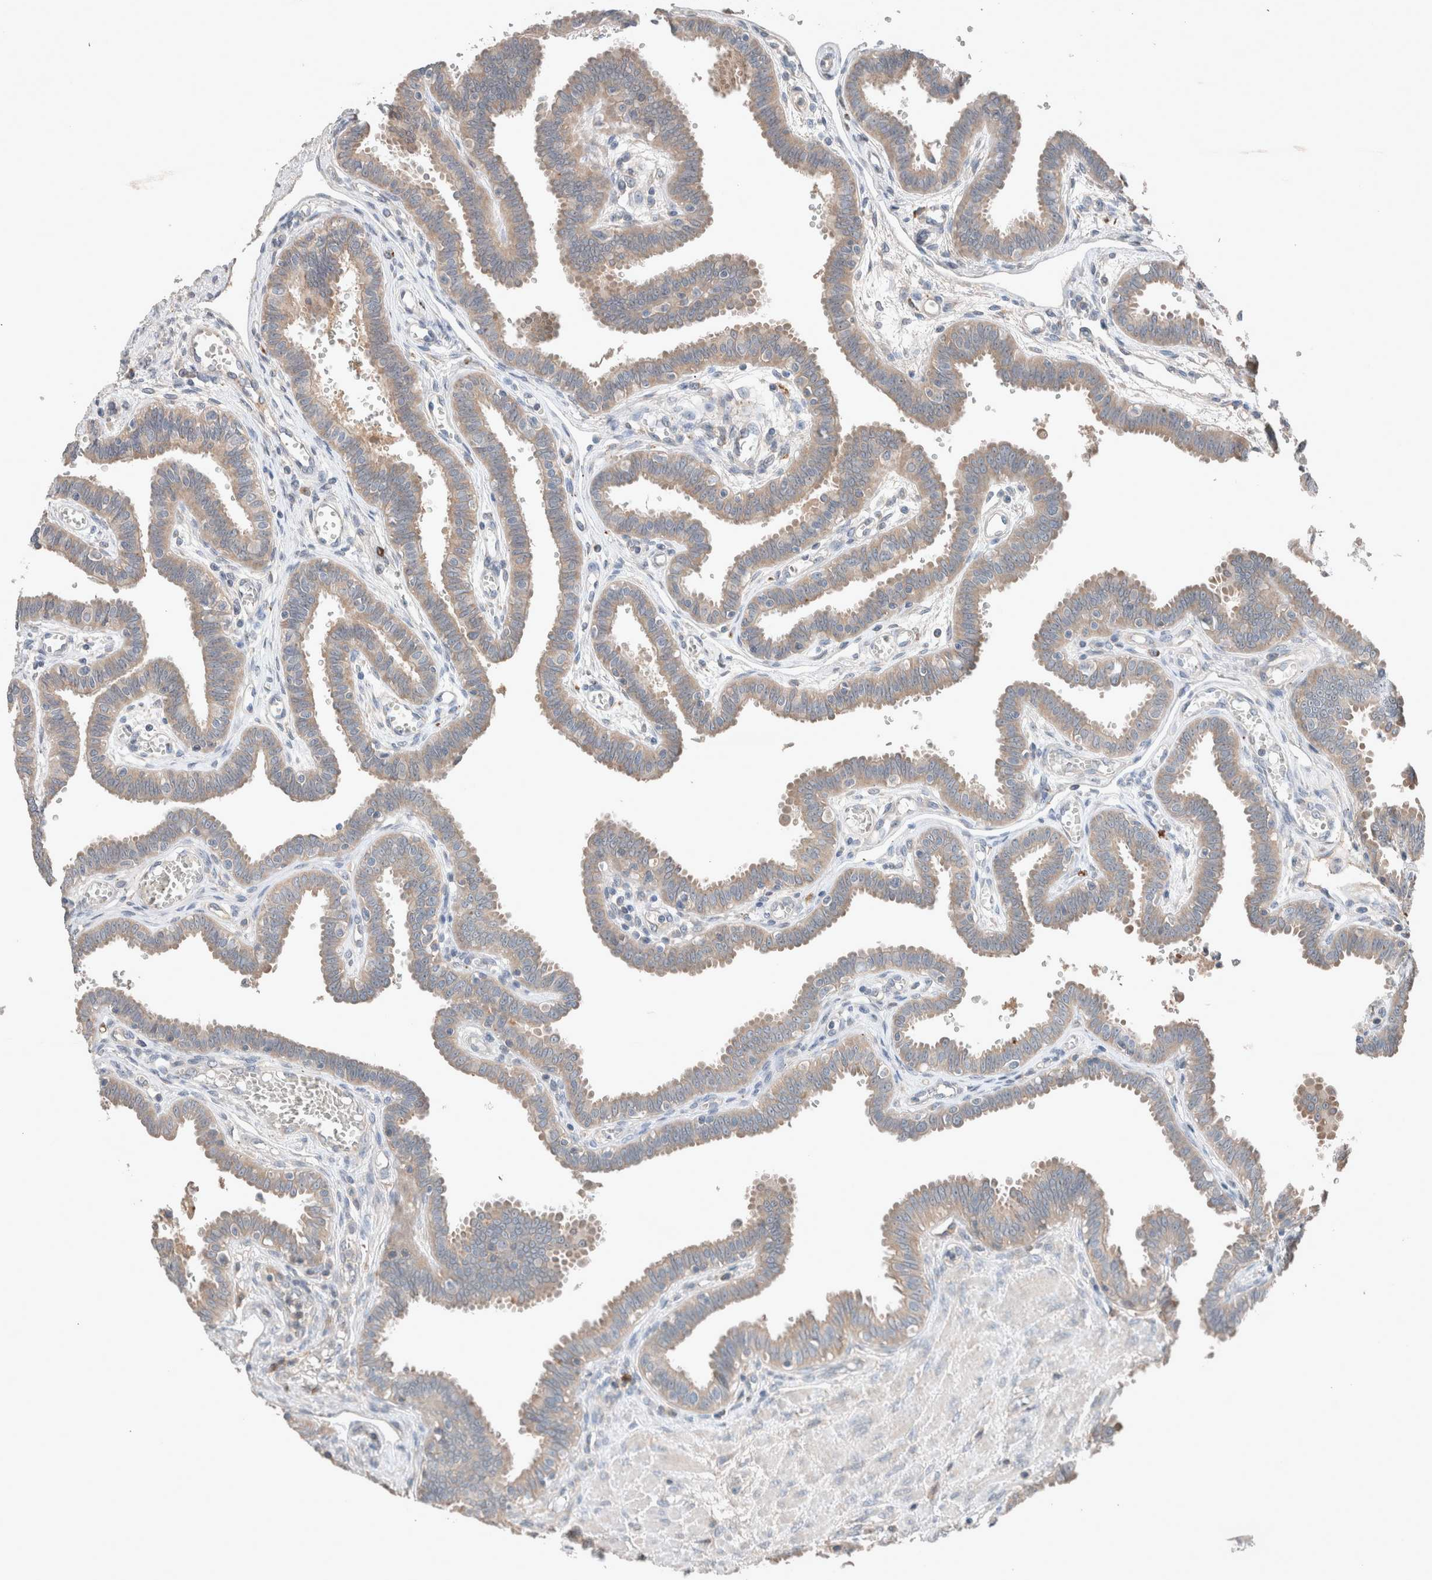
{"staining": {"intensity": "weak", "quantity": "<25%", "location": "cytoplasmic/membranous"}, "tissue": "fallopian tube", "cell_type": "Glandular cells", "image_type": "normal", "snomed": [{"axis": "morphology", "description": "Normal tissue, NOS"}, {"axis": "topography", "description": "Fallopian tube"}], "caption": "IHC photomicrograph of unremarkable fallopian tube: human fallopian tube stained with DAB shows no significant protein positivity in glandular cells.", "gene": "UGCG", "patient": {"sex": "female", "age": 32}}